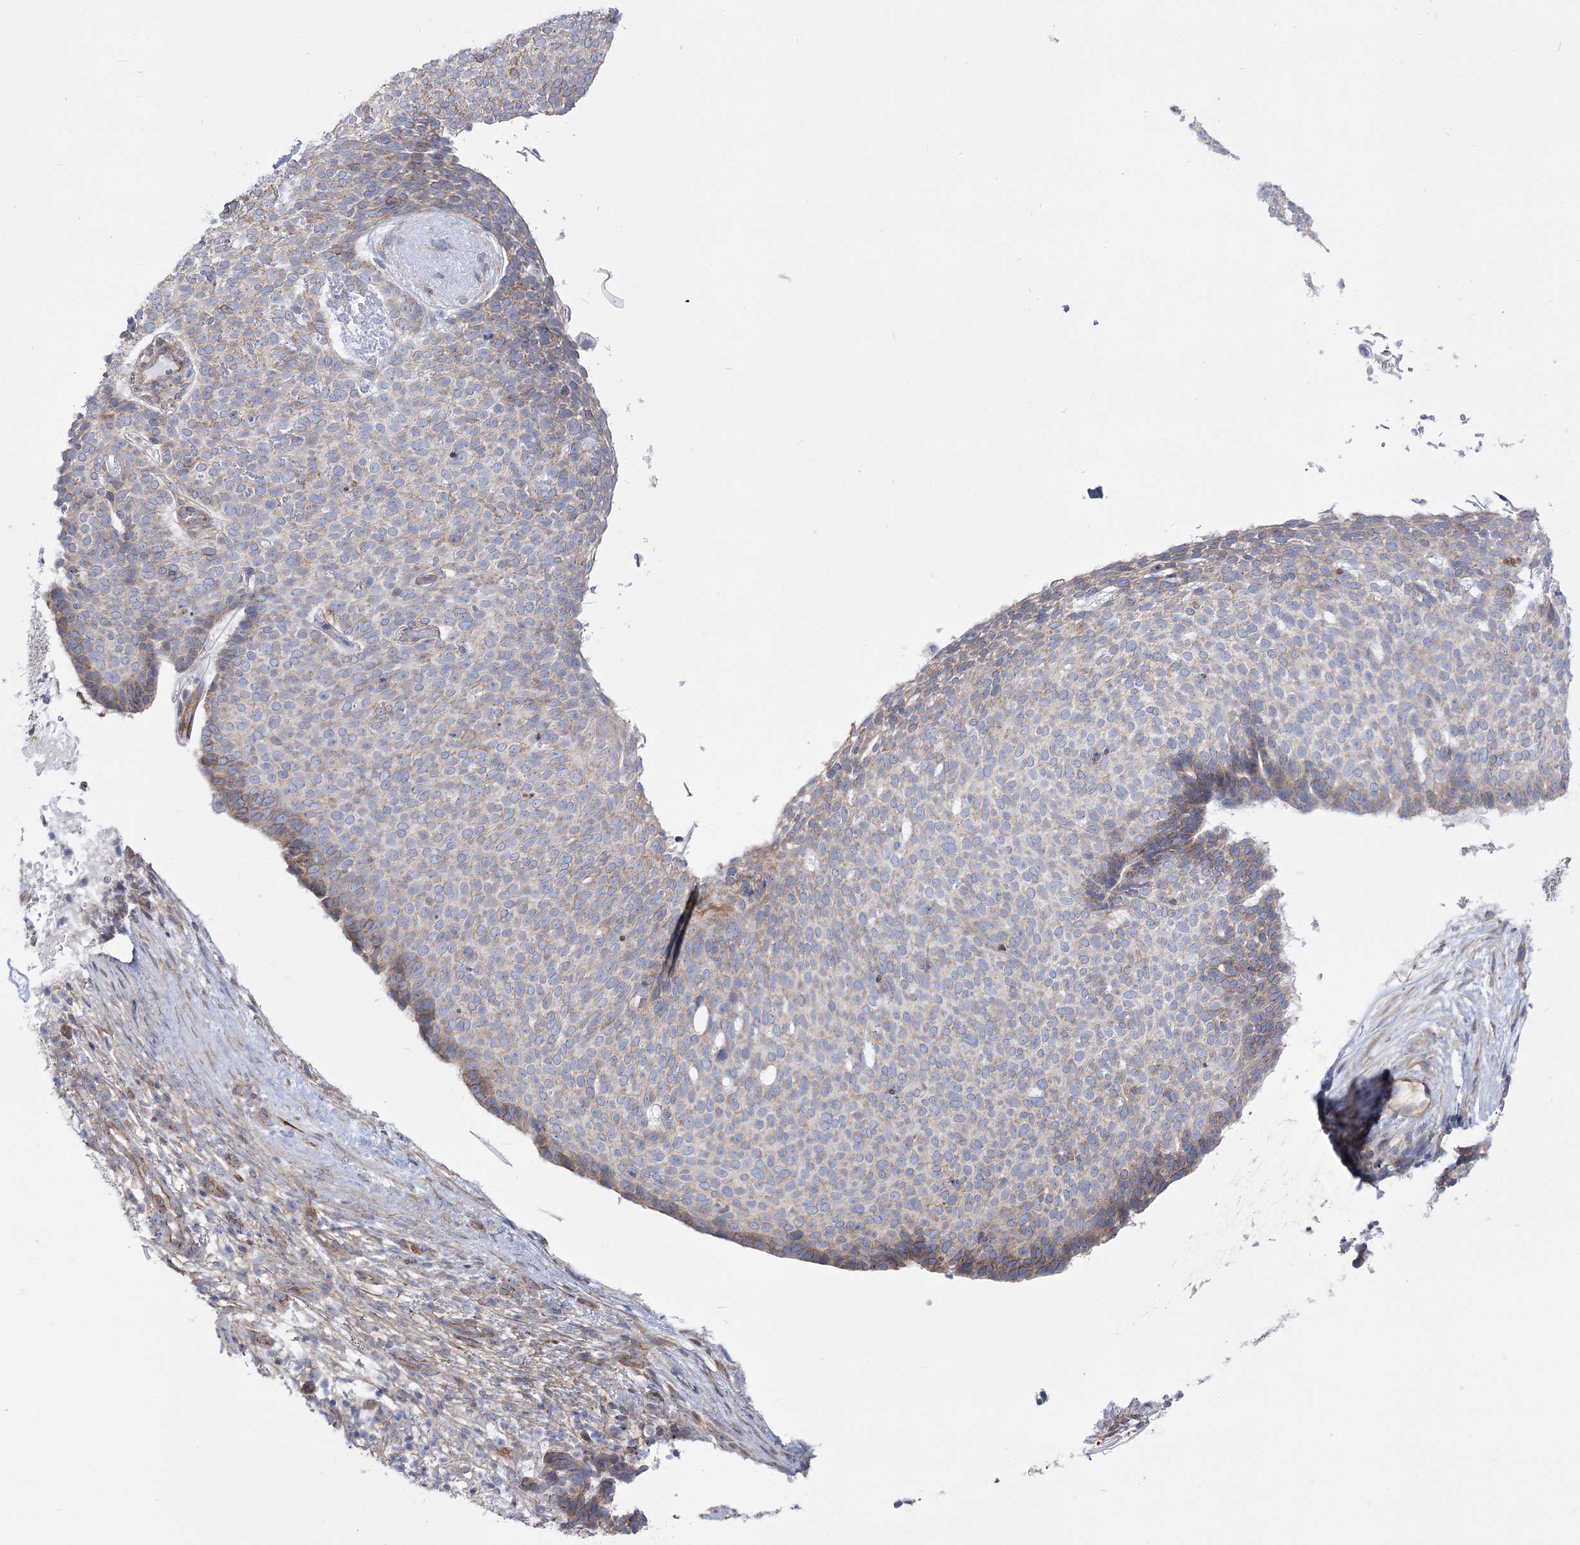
{"staining": {"intensity": "weak", "quantity": "<25%", "location": "cytoplasmic/membranous"}, "tissue": "skin cancer", "cell_type": "Tumor cells", "image_type": "cancer", "snomed": [{"axis": "morphology", "description": "Normal tissue, NOS"}, {"axis": "morphology", "description": "Basal cell carcinoma"}, {"axis": "topography", "description": "Skin"}], "caption": "The immunohistochemistry image has no significant staining in tumor cells of skin basal cell carcinoma tissue.", "gene": "PLEKHA5", "patient": {"sex": "male", "age": 50}}